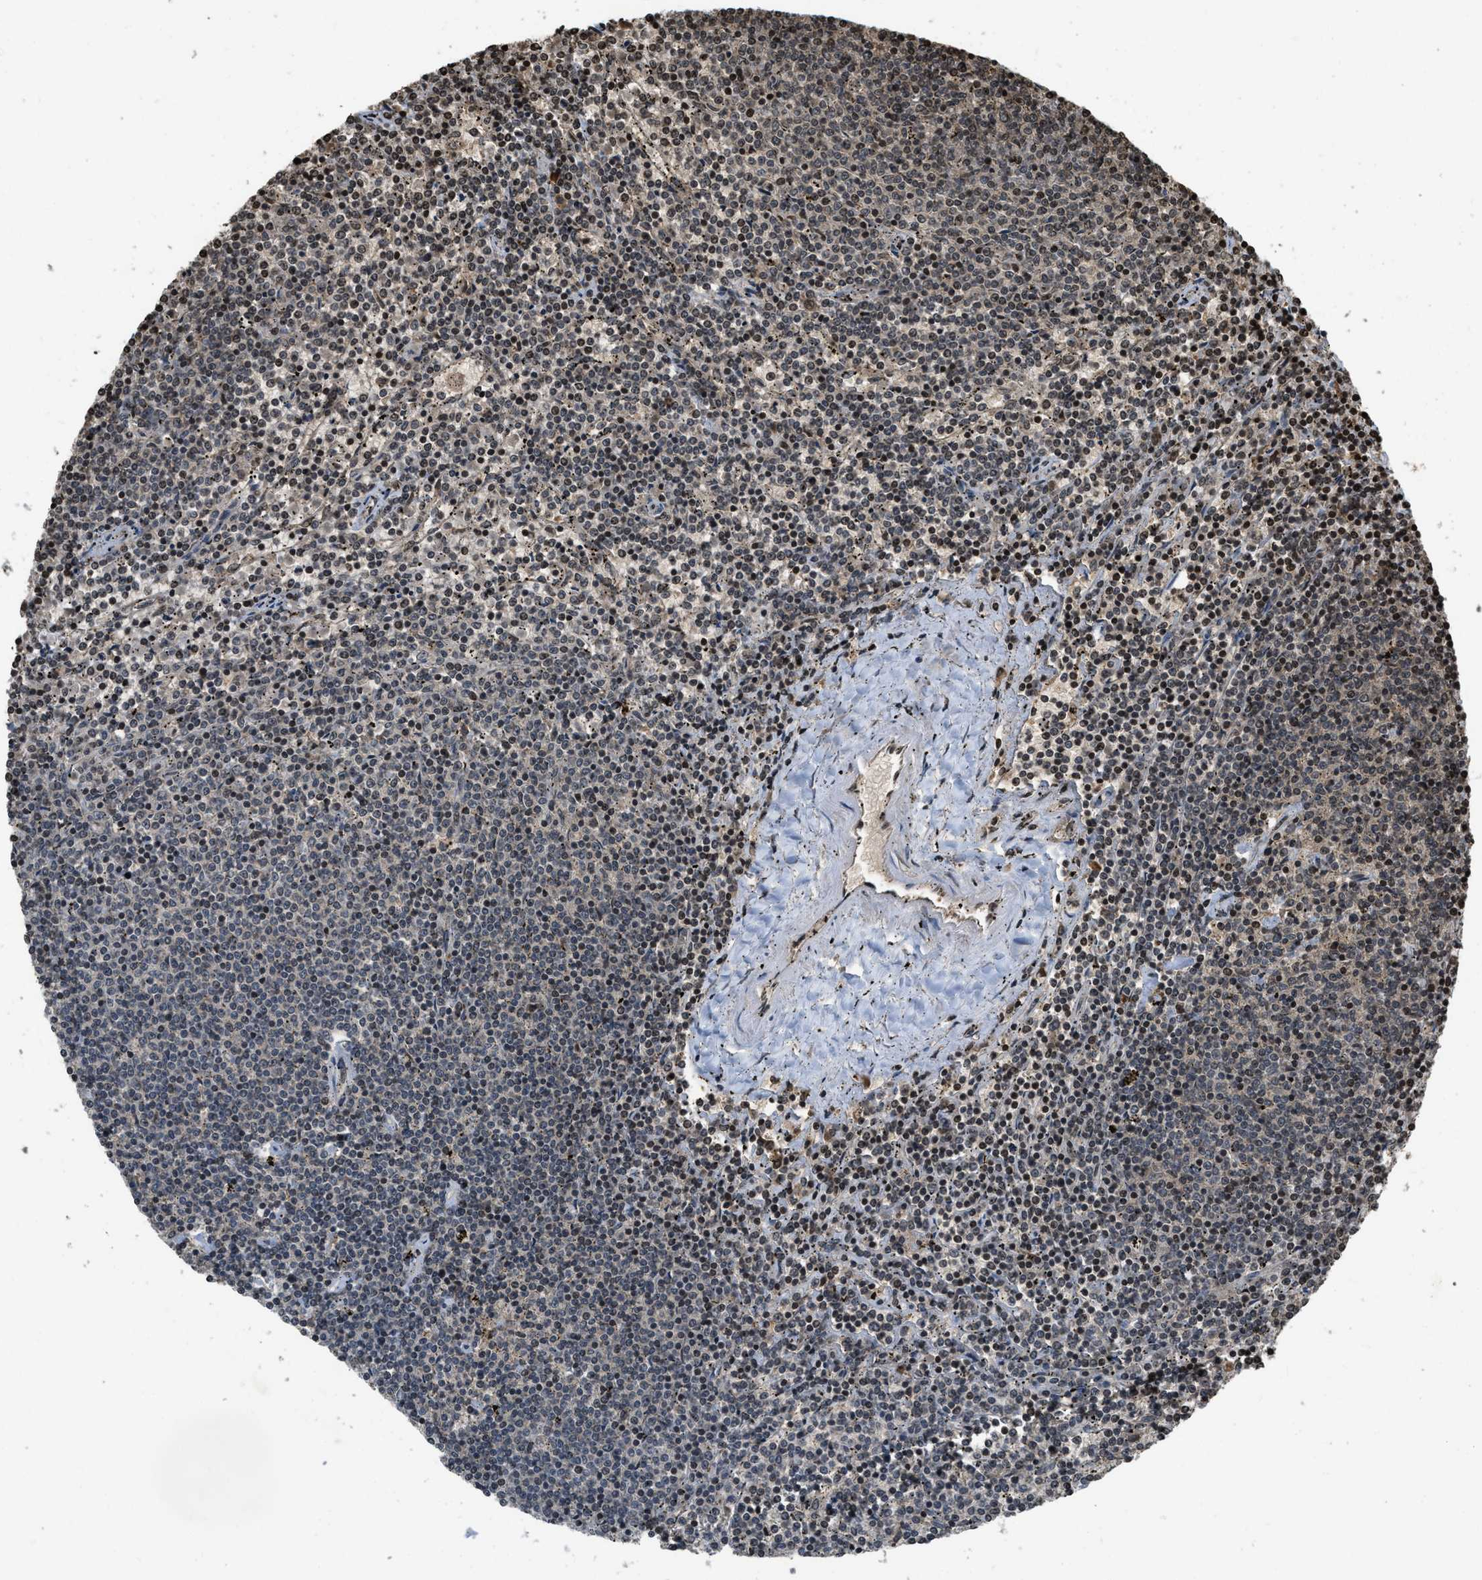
{"staining": {"intensity": "moderate", "quantity": "25%-75%", "location": "cytoplasmic/membranous,nuclear"}, "tissue": "lymphoma", "cell_type": "Tumor cells", "image_type": "cancer", "snomed": [{"axis": "morphology", "description": "Malignant lymphoma, non-Hodgkin's type, Low grade"}, {"axis": "topography", "description": "Spleen"}], "caption": "Low-grade malignant lymphoma, non-Hodgkin's type stained with a protein marker exhibits moderate staining in tumor cells.", "gene": "SIAH1", "patient": {"sex": "female", "age": 50}}